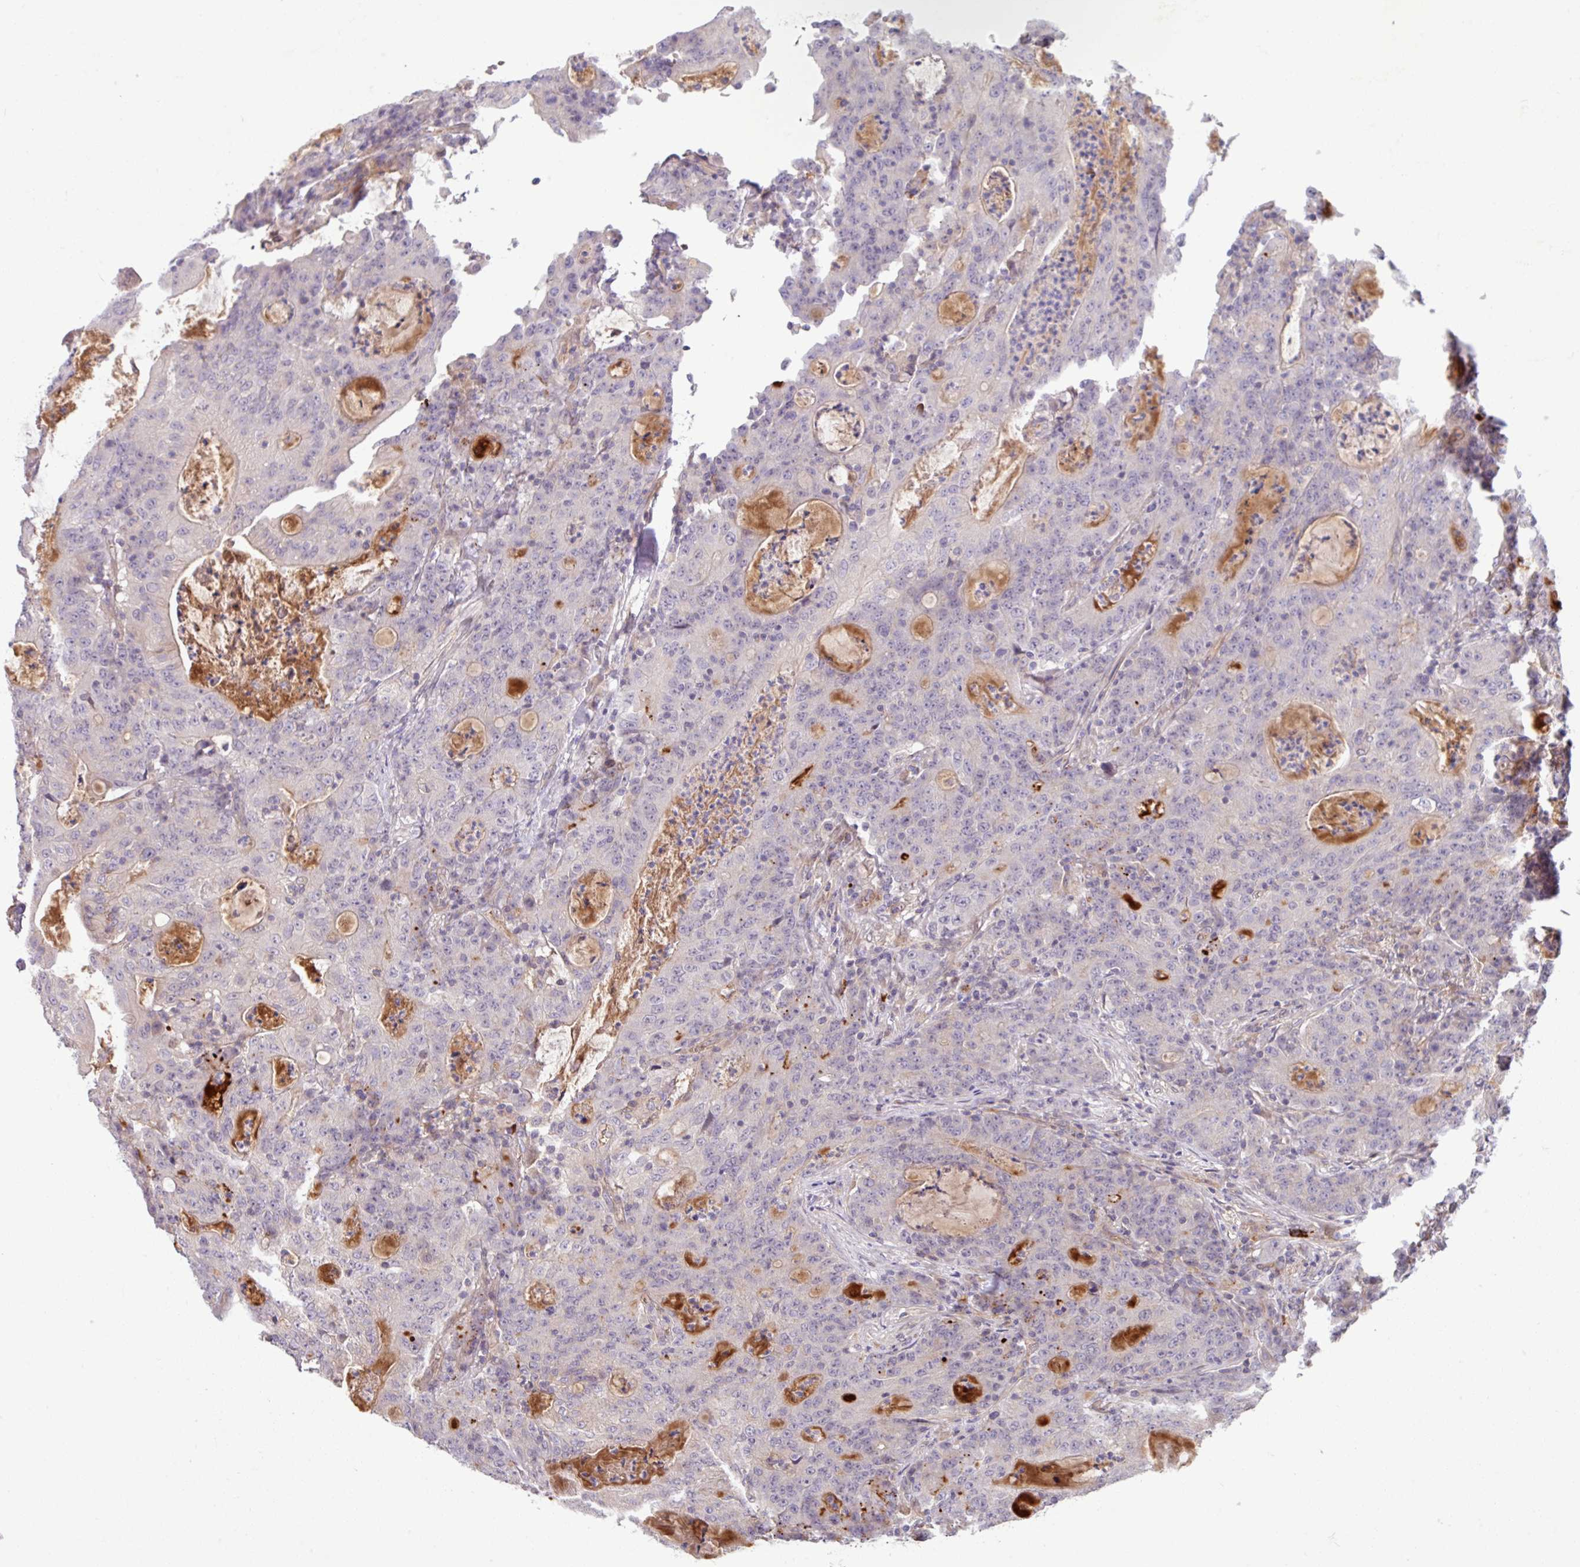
{"staining": {"intensity": "negative", "quantity": "none", "location": "none"}, "tissue": "colorectal cancer", "cell_type": "Tumor cells", "image_type": "cancer", "snomed": [{"axis": "morphology", "description": "Adenocarcinoma, NOS"}, {"axis": "topography", "description": "Colon"}], "caption": "There is no significant staining in tumor cells of colorectal cancer (adenocarcinoma).", "gene": "B4GALNT4", "patient": {"sex": "male", "age": 83}}